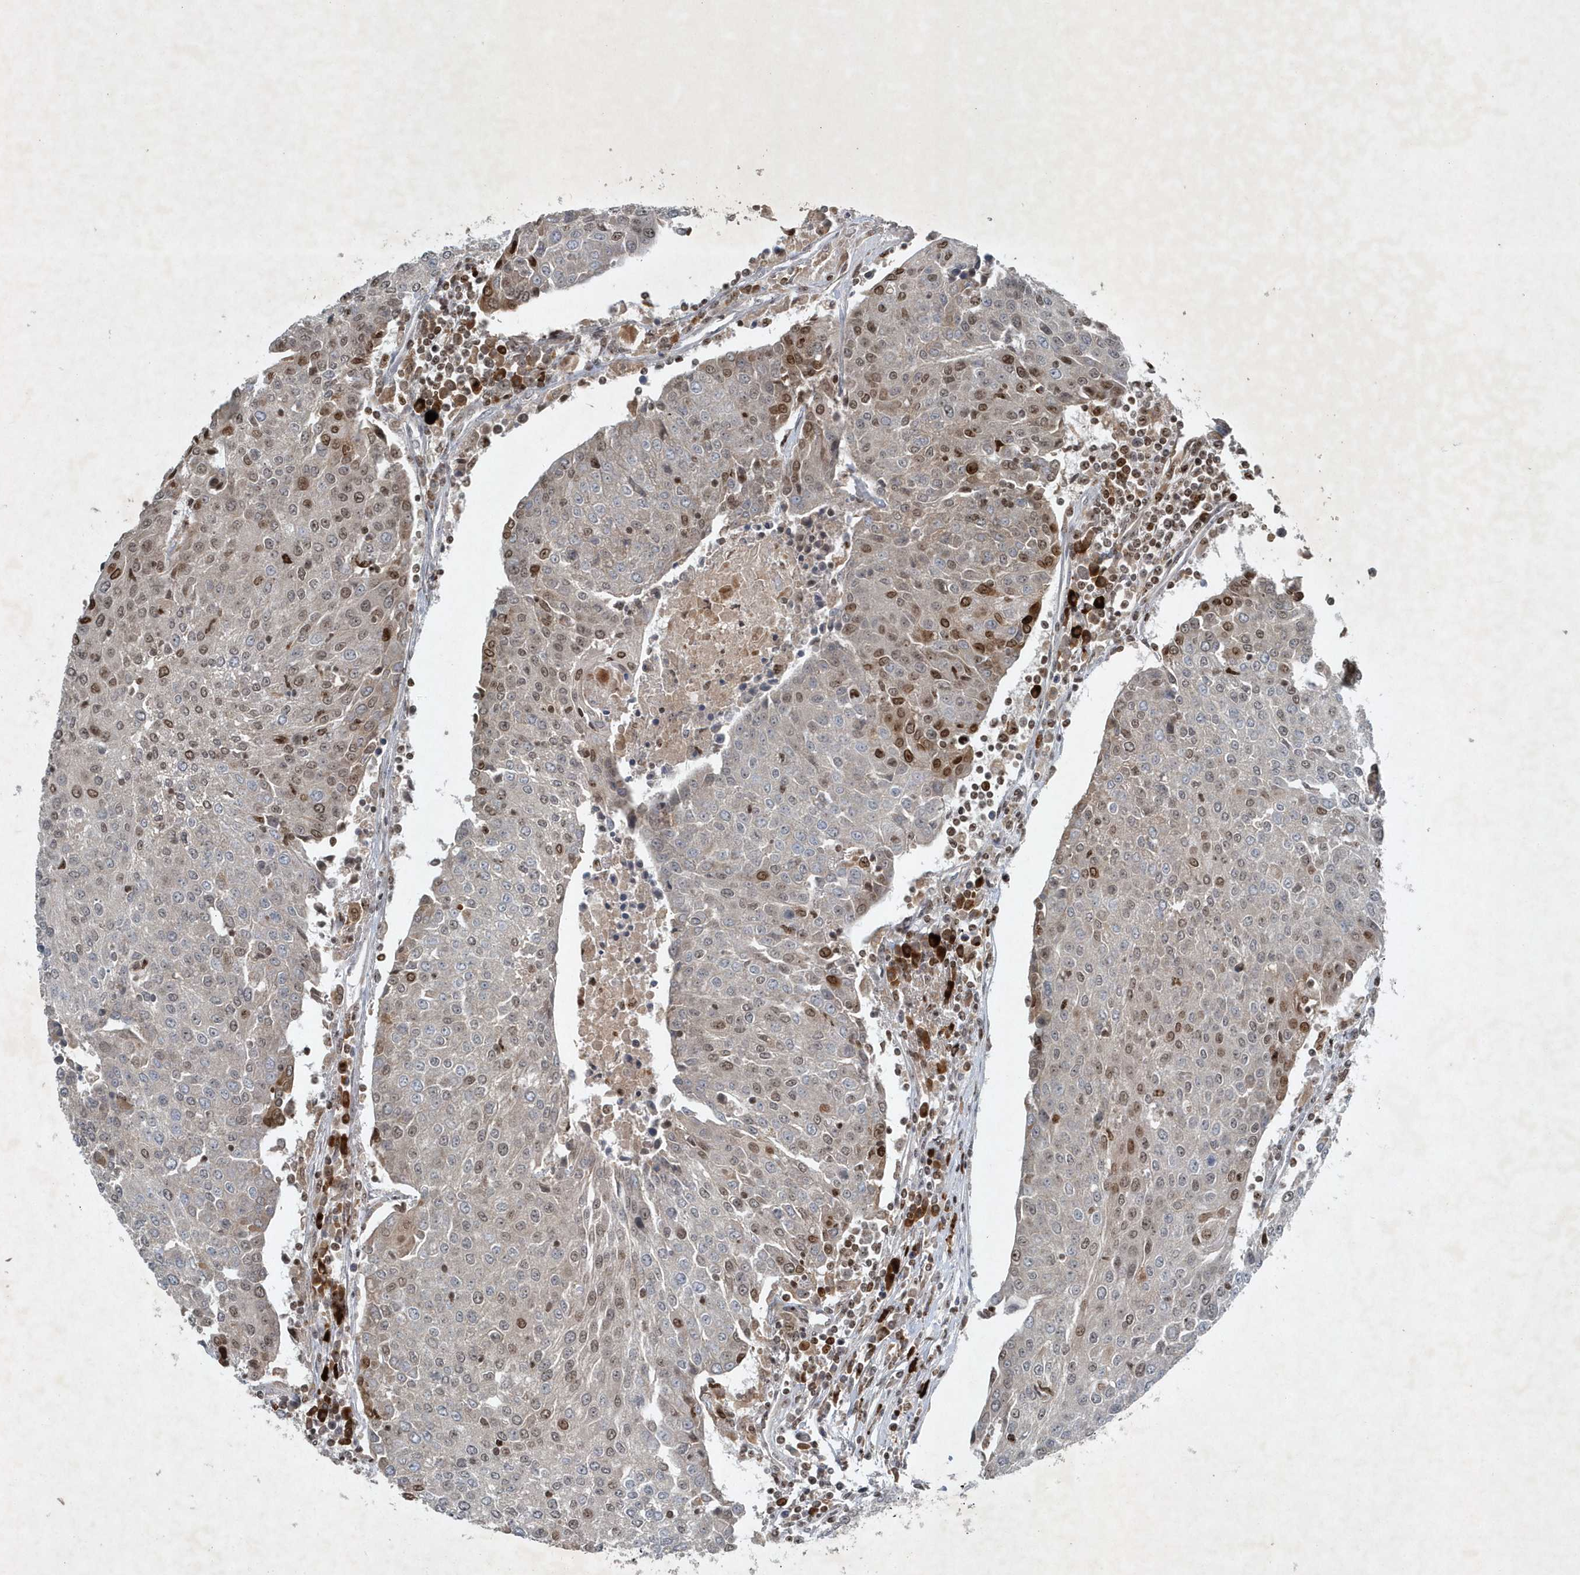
{"staining": {"intensity": "moderate", "quantity": "<25%", "location": "nuclear"}, "tissue": "urothelial cancer", "cell_type": "Tumor cells", "image_type": "cancer", "snomed": [{"axis": "morphology", "description": "Urothelial carcinoma, High grade"}, {"axis": "topography", "description": "Urinary bladder"}], "caption": "Human urothelial cancer stained with a brown dye demonstrates moderate nuclear positive staining in approximately <25% of tumor cells.", "gene": "QTRT2", "patient": {"sex": "female", "age": 85}}